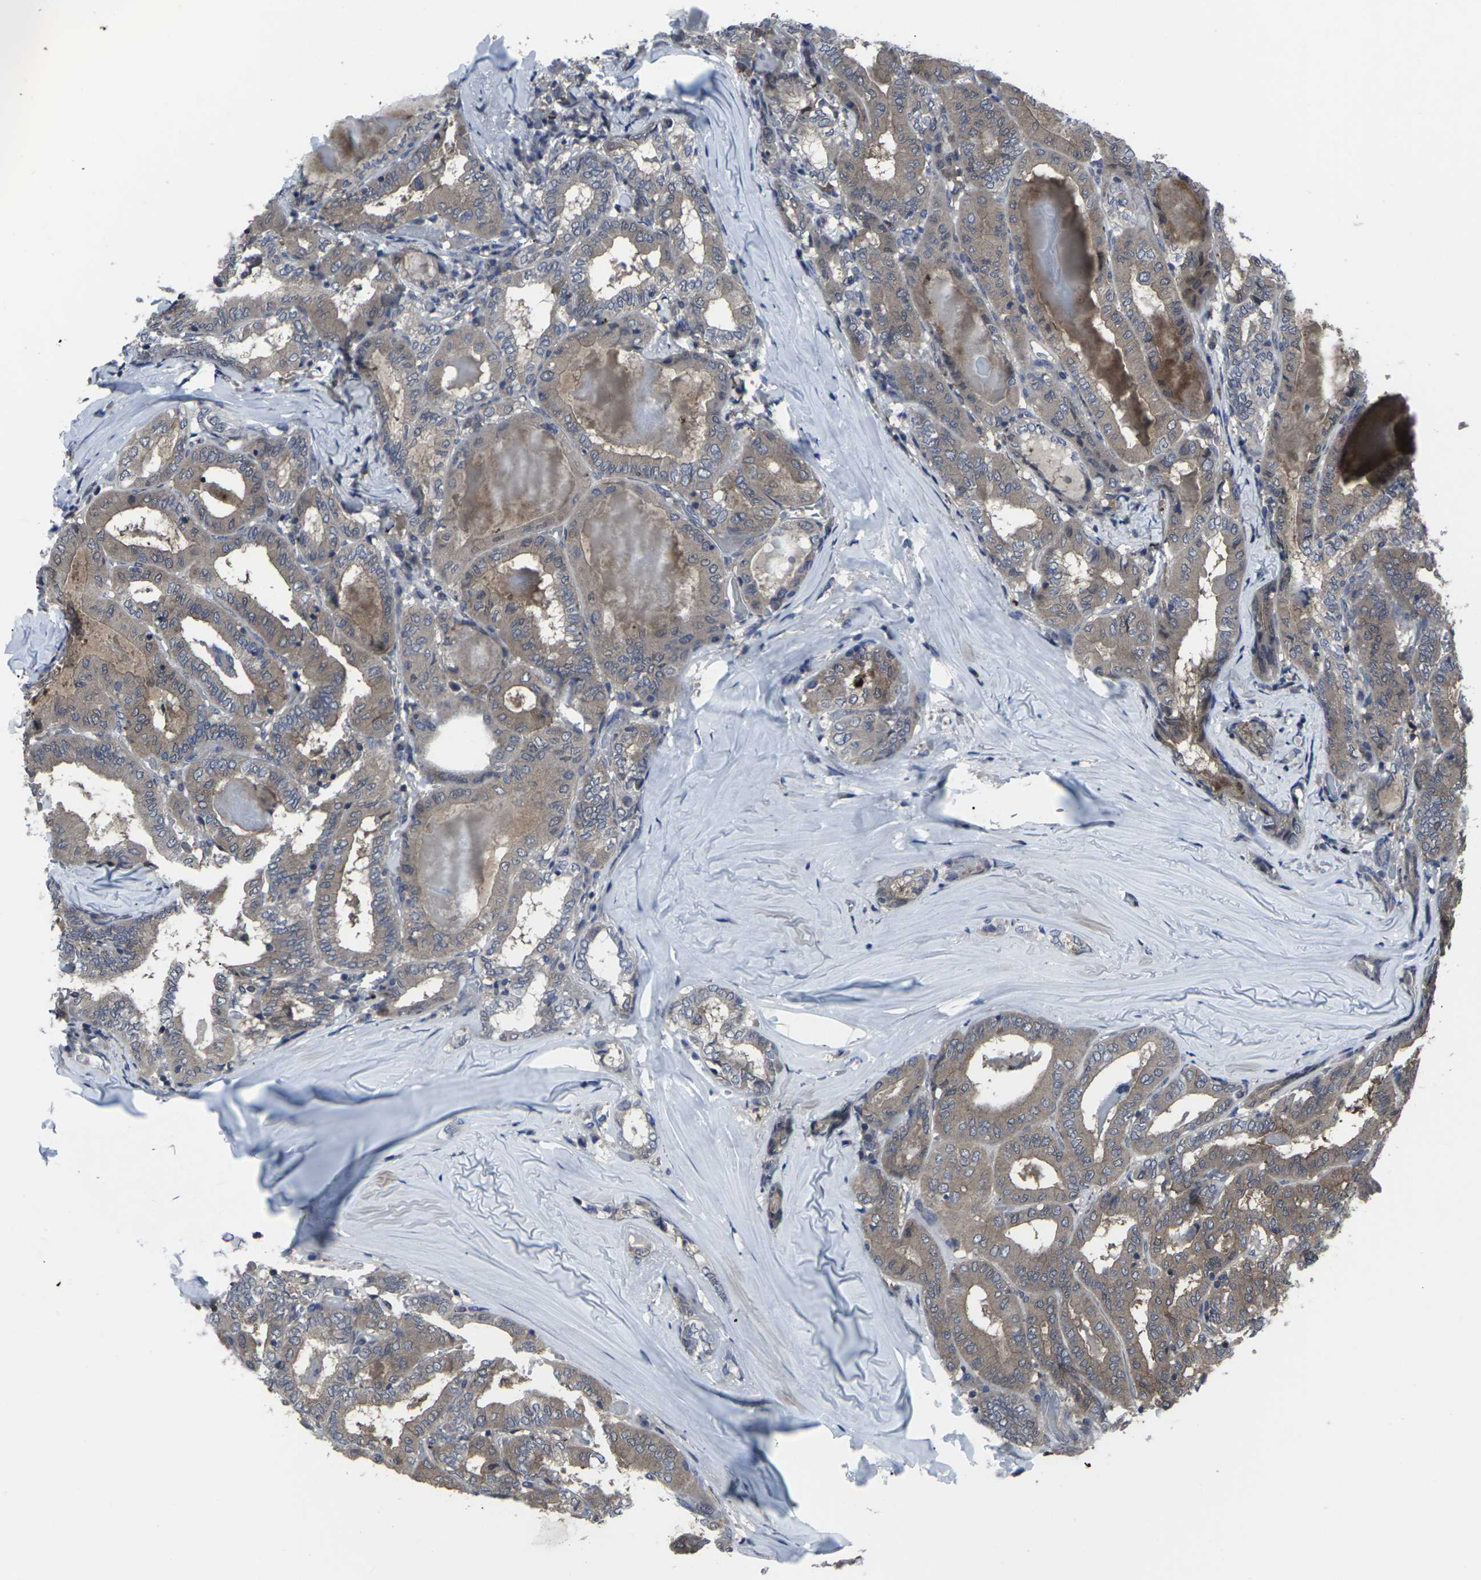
{"staining": {"intensity": "moderate", "quantity": ">75%", "location": "cytoplasmic/membranous"}, "tissue": "thyroid cancer", "cell_type": "Tumor cells", "image_type": "cancer", "snomed": [{"axis": "morphology", "description": "Papillary adenocarcinoma, NOS"}, {"axis": "topography", "description": "Thyroid gland"}], "caption": "Immunohistochemistry (IHC) staining of thyroid cancer, which reveals medium levels of moderate cytoplasmic/membranous staining in approximately >75% of tumor cells indicating moderate cytoplasmic/membranous protein expression. The staining was performed using DAB (brown) for protein detection and nuclei were counterstained in hematoxylin (blue).", "gene": "HPRT1", "patient": {"sex": "female", "age": 42}}